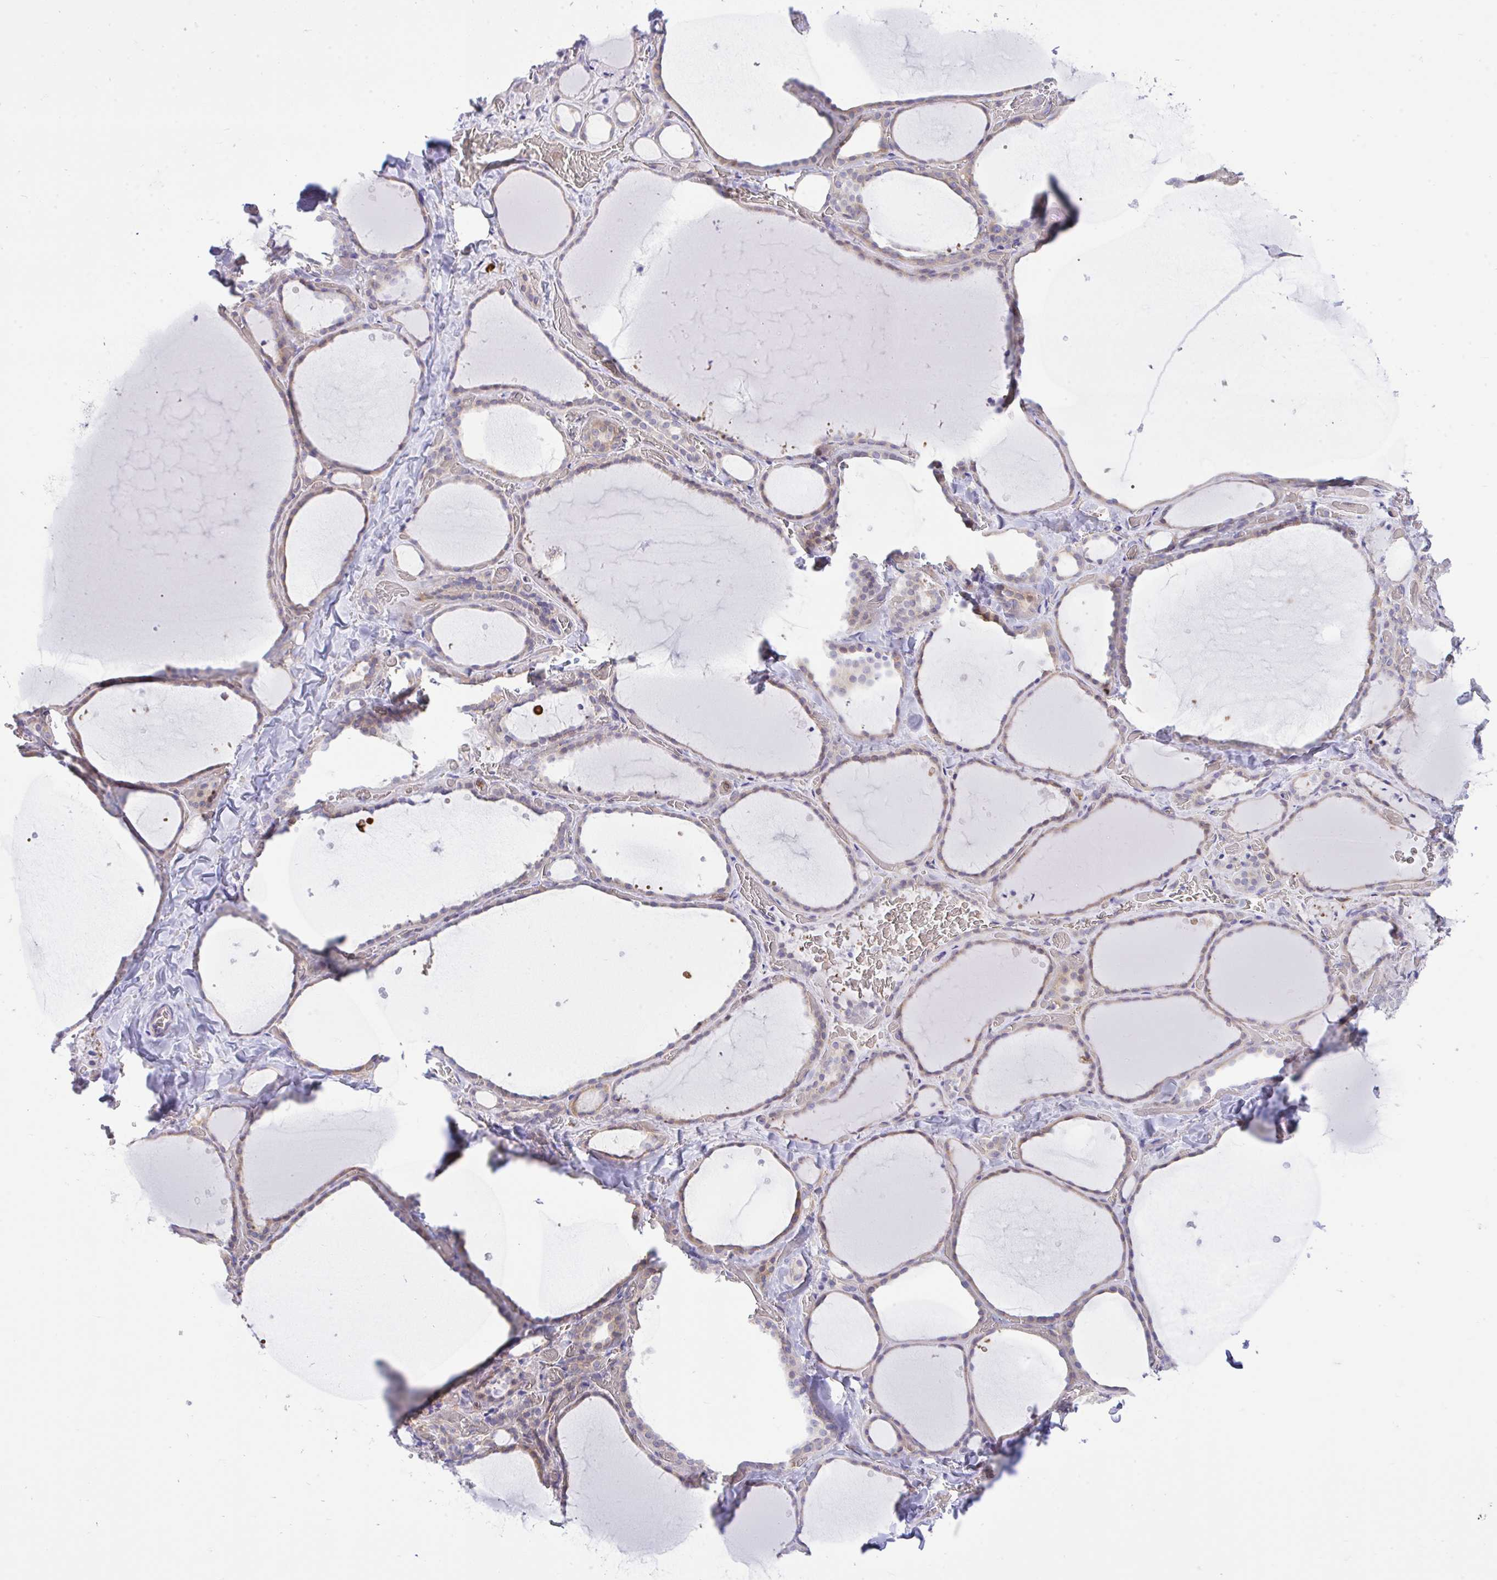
{"staining": {"intensity": "moderate", "quantity": ">75%", "location": "cytoplasmic/membranous"}, "tissue": "thyroid gland", "cell_type": "Glandular cells", "image_type": "normal", "snomed": [{"axis": "morphology", "description": "Normal tissue, NOS"}, {"axis": "topography", "description": "Thyroid gland"}], "caption": "High-magnification brightfield microscopy of unremarkable thyroid gland stained with DAB (3,3'-diaminobenzidine) (brown) and counterstained with hematoxylin (blue). glandular cells exhibit moderate cytoplasmic/membranous expression is identified in about>75% of cells. The staining was performed using DAB, with brown indicating positive protein expression. Nuclei are stained blue with hematoxylin.", "gene": "EEF1A1", "patient": {"sex": "female", "age": 36}}